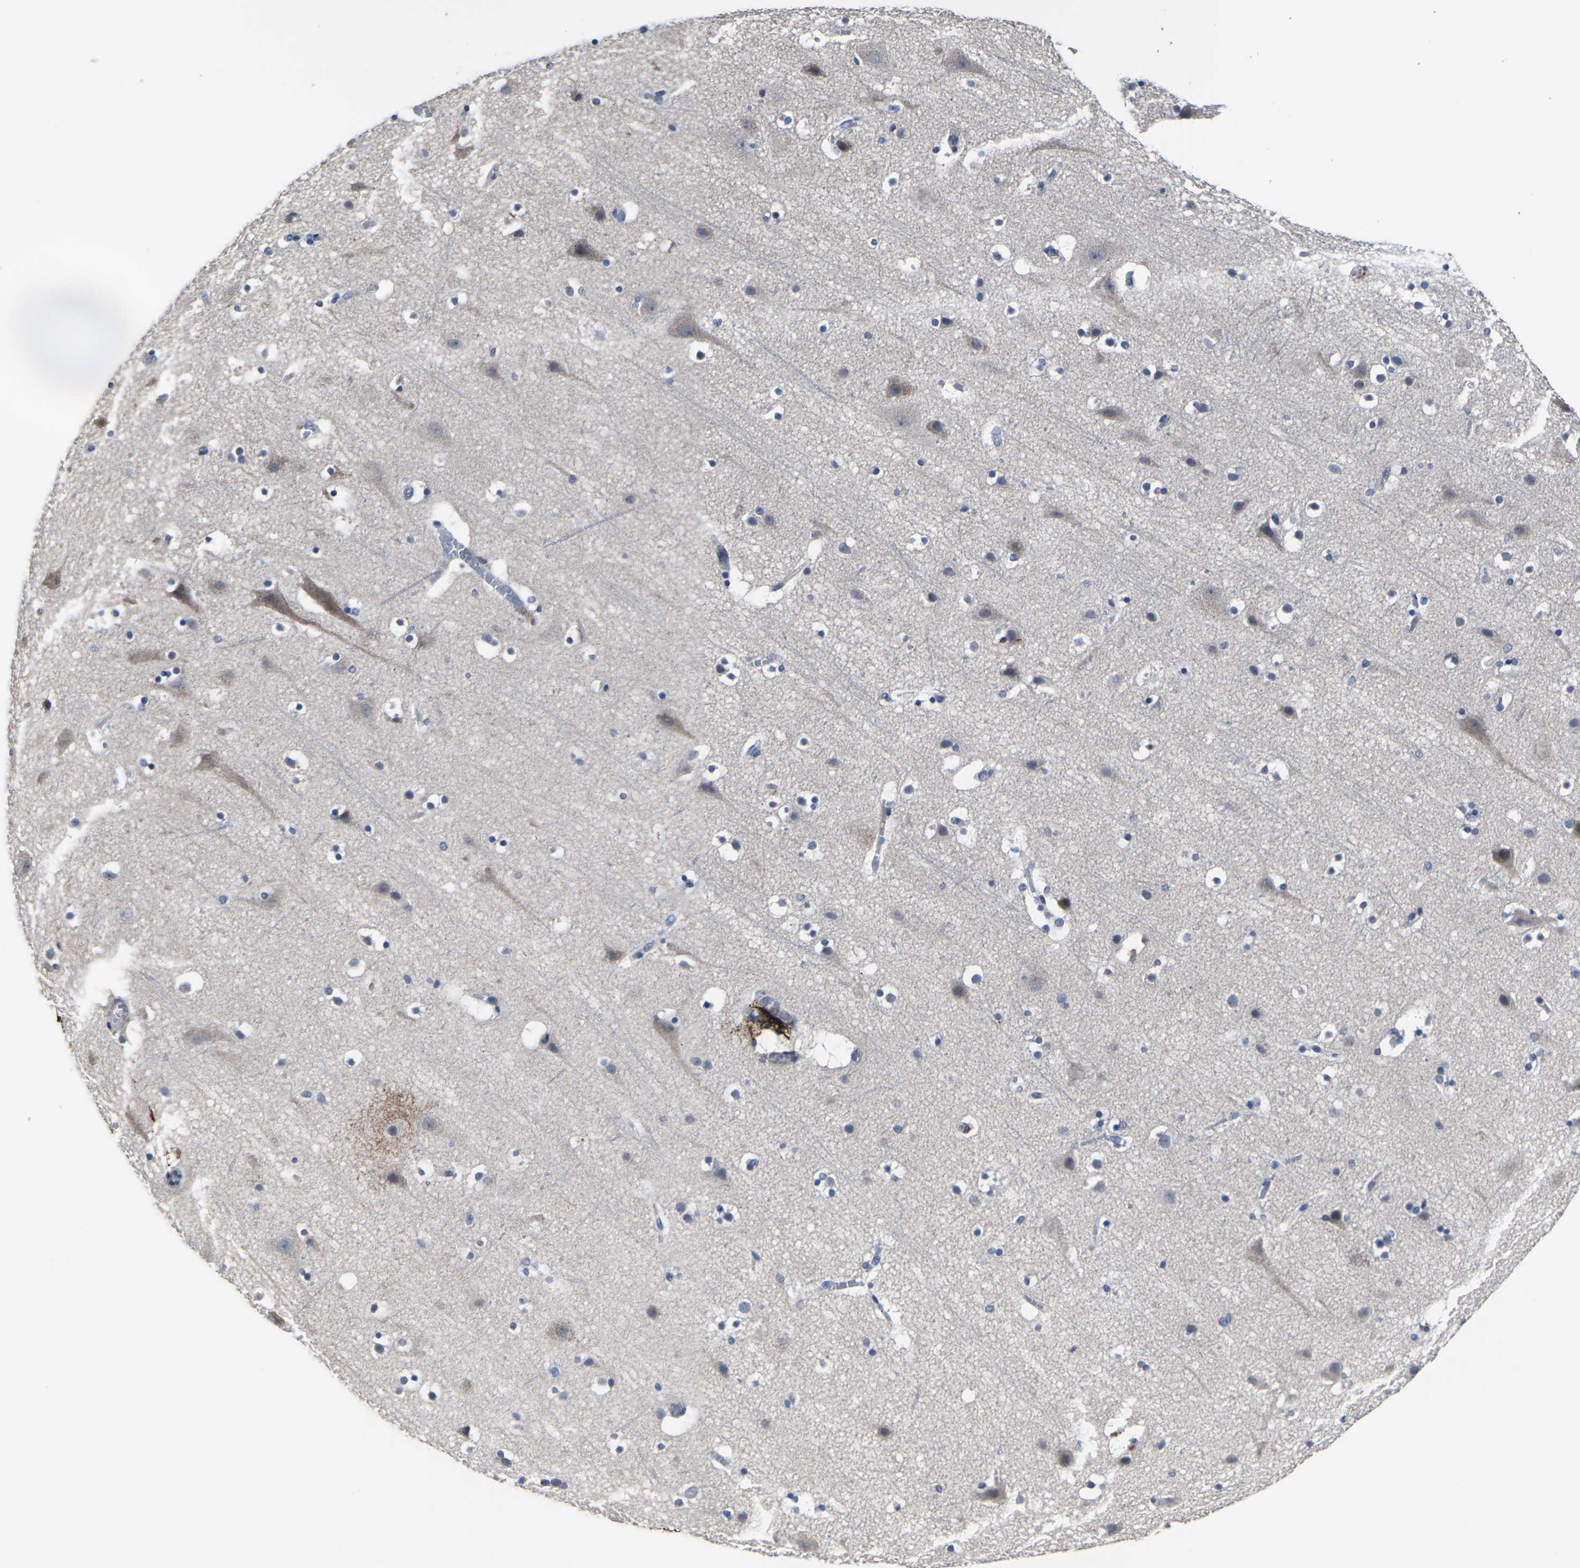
{"staining": {"intensity": "strong", "quantity": ">75%", "location": "cytoplasmic/membranous"}, "tissue": "cerebral cortex", "cell_type": "Endothelial cells", "image_type": "normal", "snomed": [{"axis": "morphology", "description": "Normal tissue, NOS"}, {"axis": "topography", "description": "Cerebral cortex"}], "caption": "Immunohistochemical staining of unremarkable cerebral cortex demonstrates strong cytoplasmic/membranous protein staining in about >75% of endothelial cells.", "gene": "MSANTD4", "patient": {"sex": "male", "age": 45}}